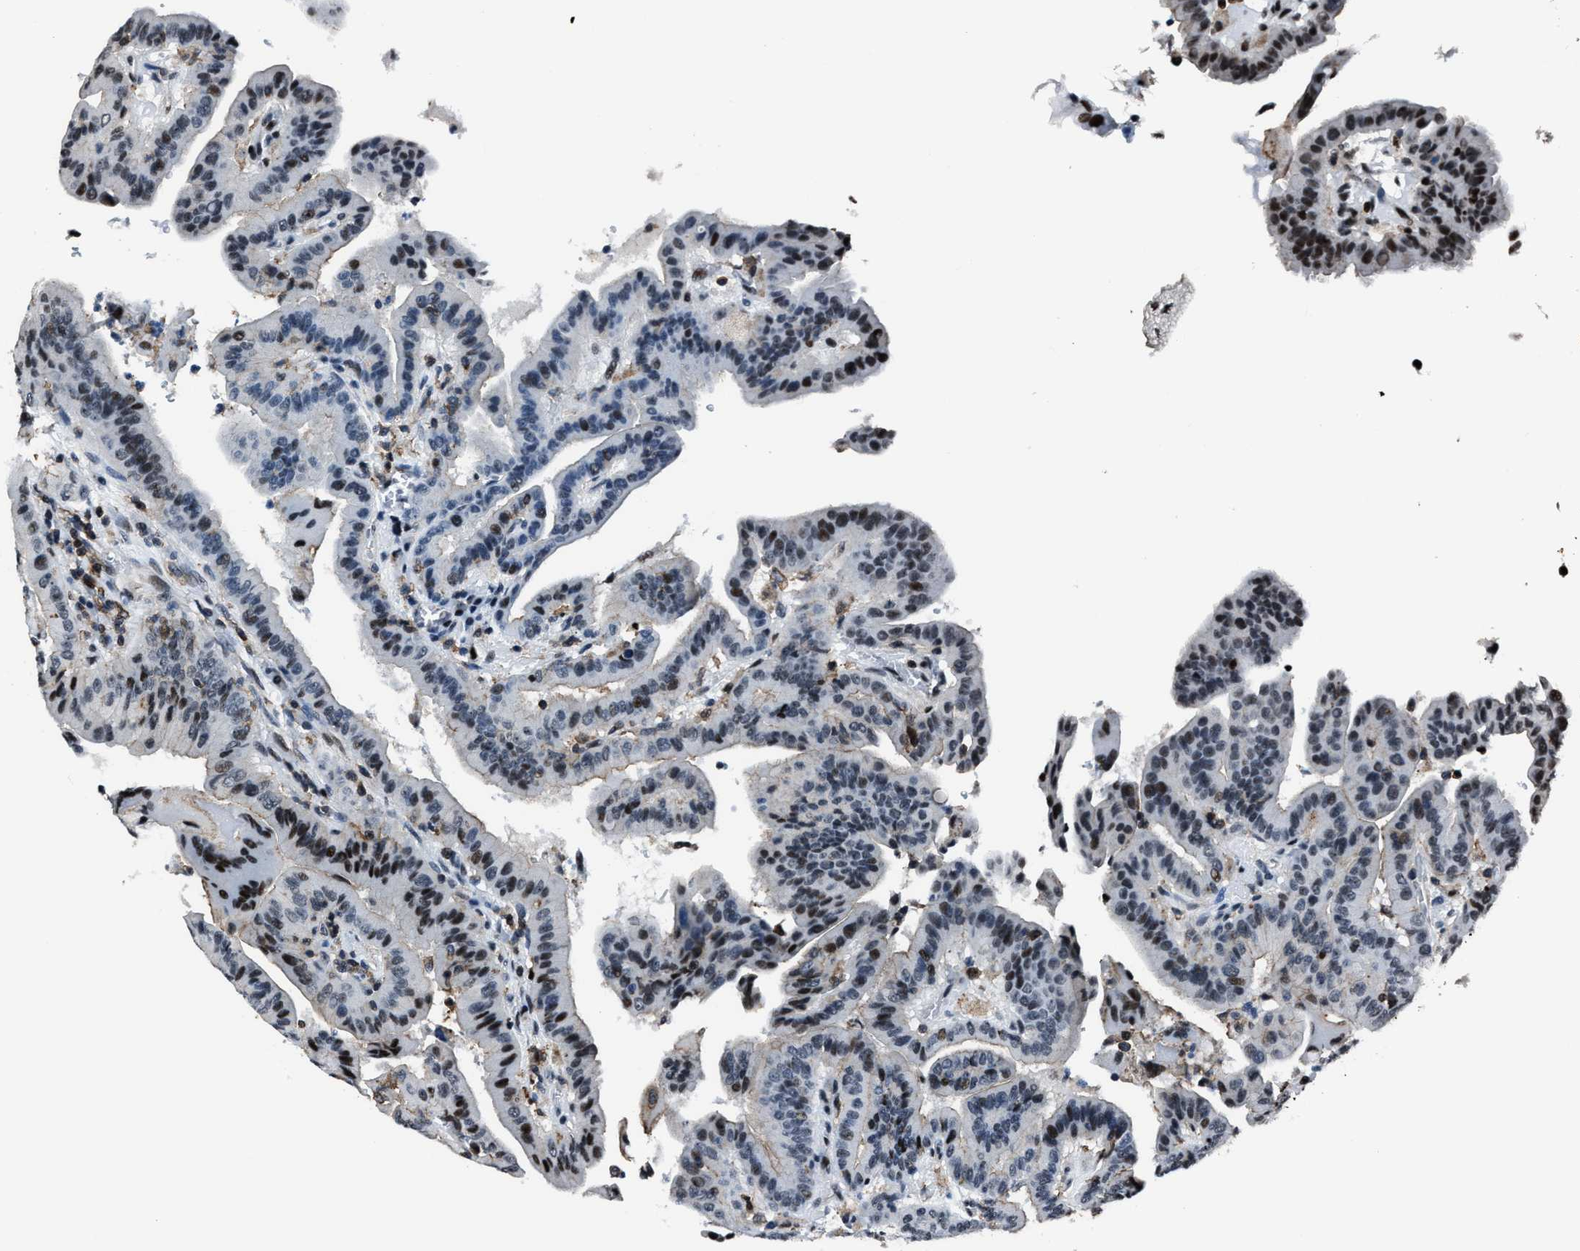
{"staining": {"intensity": "strong", "quantity": "<25%", "location": "nuclear"}, "tissue": "thyroid cancer", "cell_type": "Tumor cells", "image_type": "cancer", "snomed": [{"axis": "morphology", "description": "Papillary adenocarcinoma, NOS"}, {"axis": "topography", "description": "Thyroid gland"}], "caption": "Immunohistochemical staining of thyroid cancer (papillary adenocarcinoma) demonstrates medium levels of strong nuclear protein expression in about <25% of tumor cells.", "gene": "PPIE", "patient": {"sex": "male", "age": 33}}